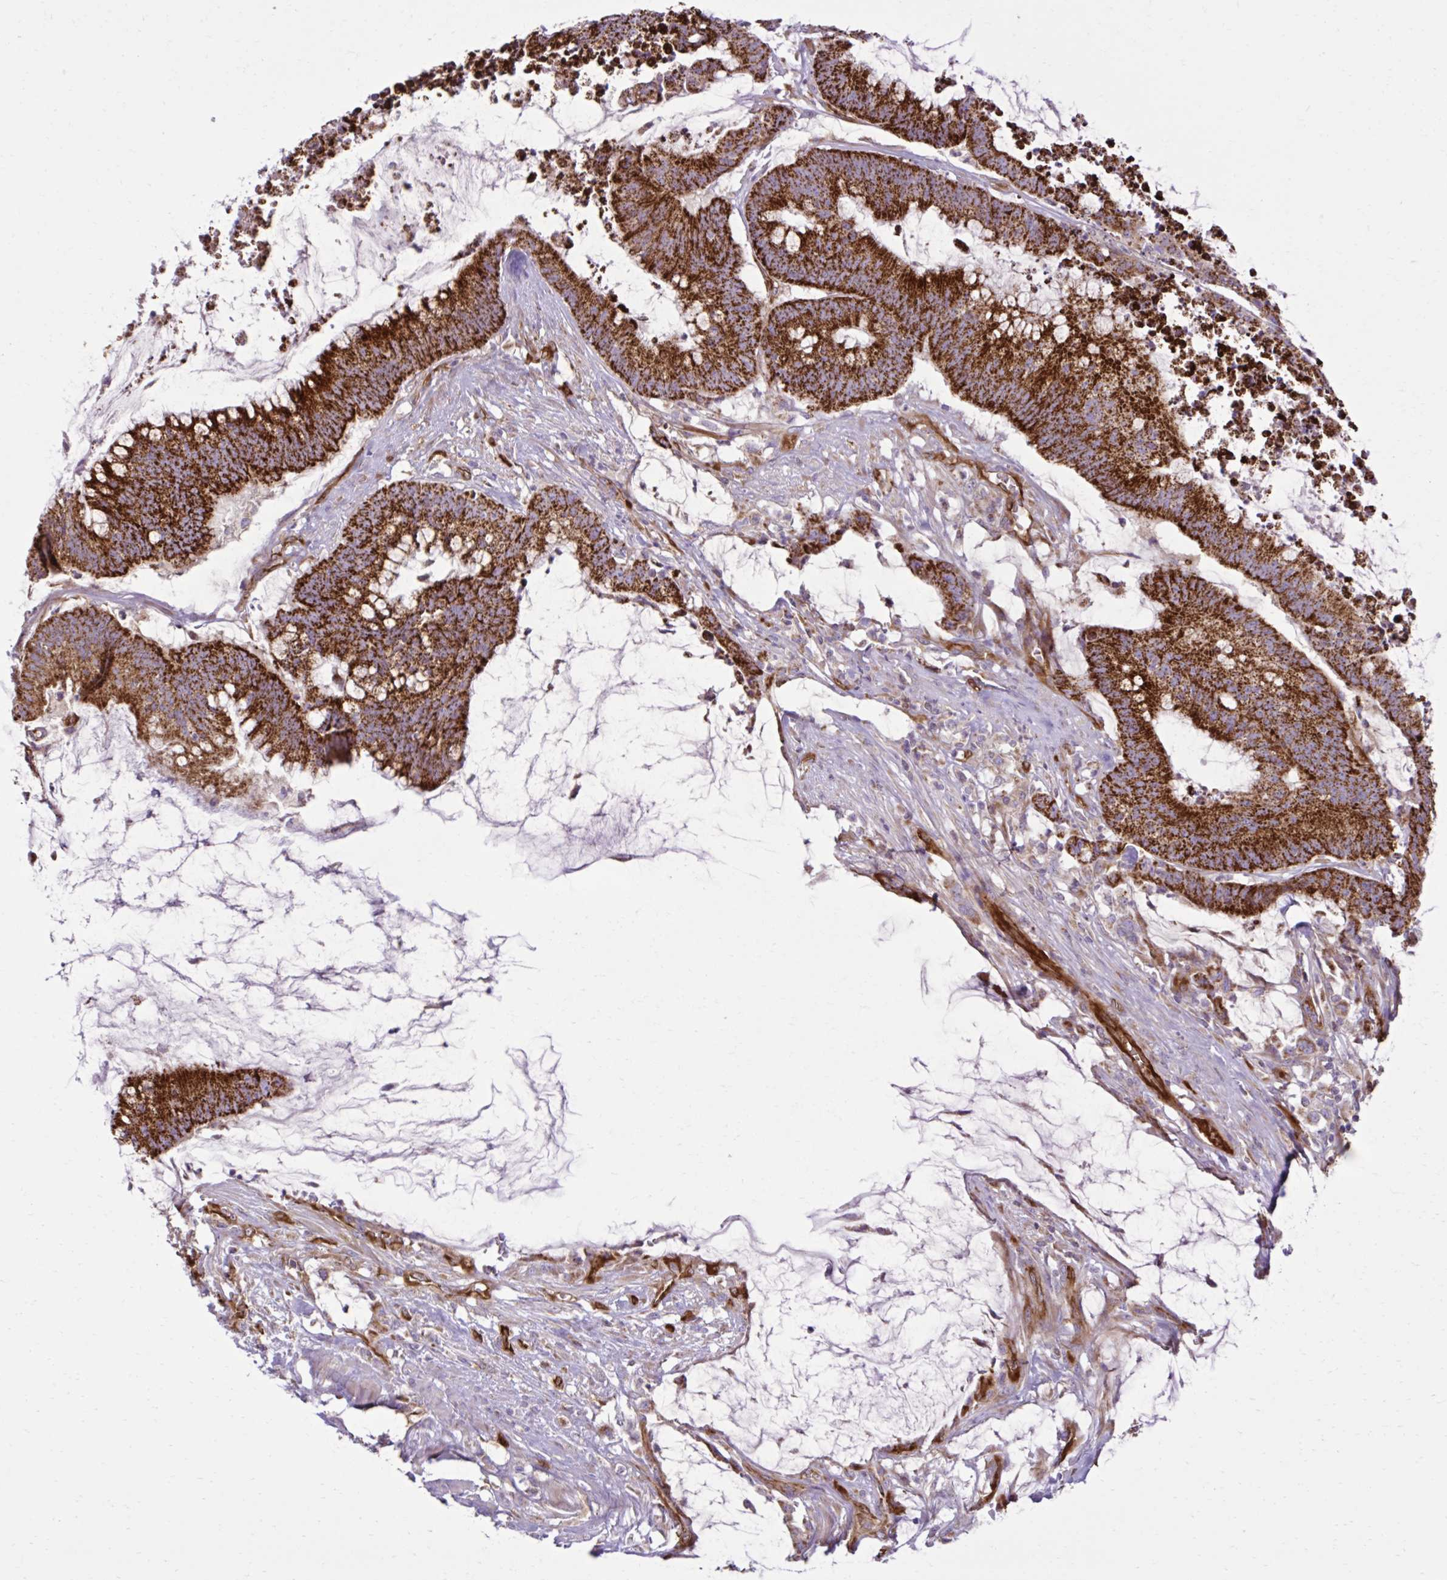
{"staining": {"intensity": "strong", "quantity": ">75%", "location": "cytoplasmic/membranous"}, "tissue": "colorectal cancer", "cell_type": "Tumor cells", "image_type": "cancer", "snomed": [{"axis": "morphology", "description": "Adenocarcinoma, NOS"}, {"axis": "topography", "description": "Colon"}], "caption": "Strong cytoplasmic/membranous positivity is appreciated in about >75% of tumor cells in colorectal cancer (adenocarcinoma). Using DAB (3,3'-diaminobenzidine) (brown) and hematoxylin (blue) stains, captured at high magnification using brightfield microscopy.", "gene": "LIMS1", "patient": {"sex": "male", "age": 62}}